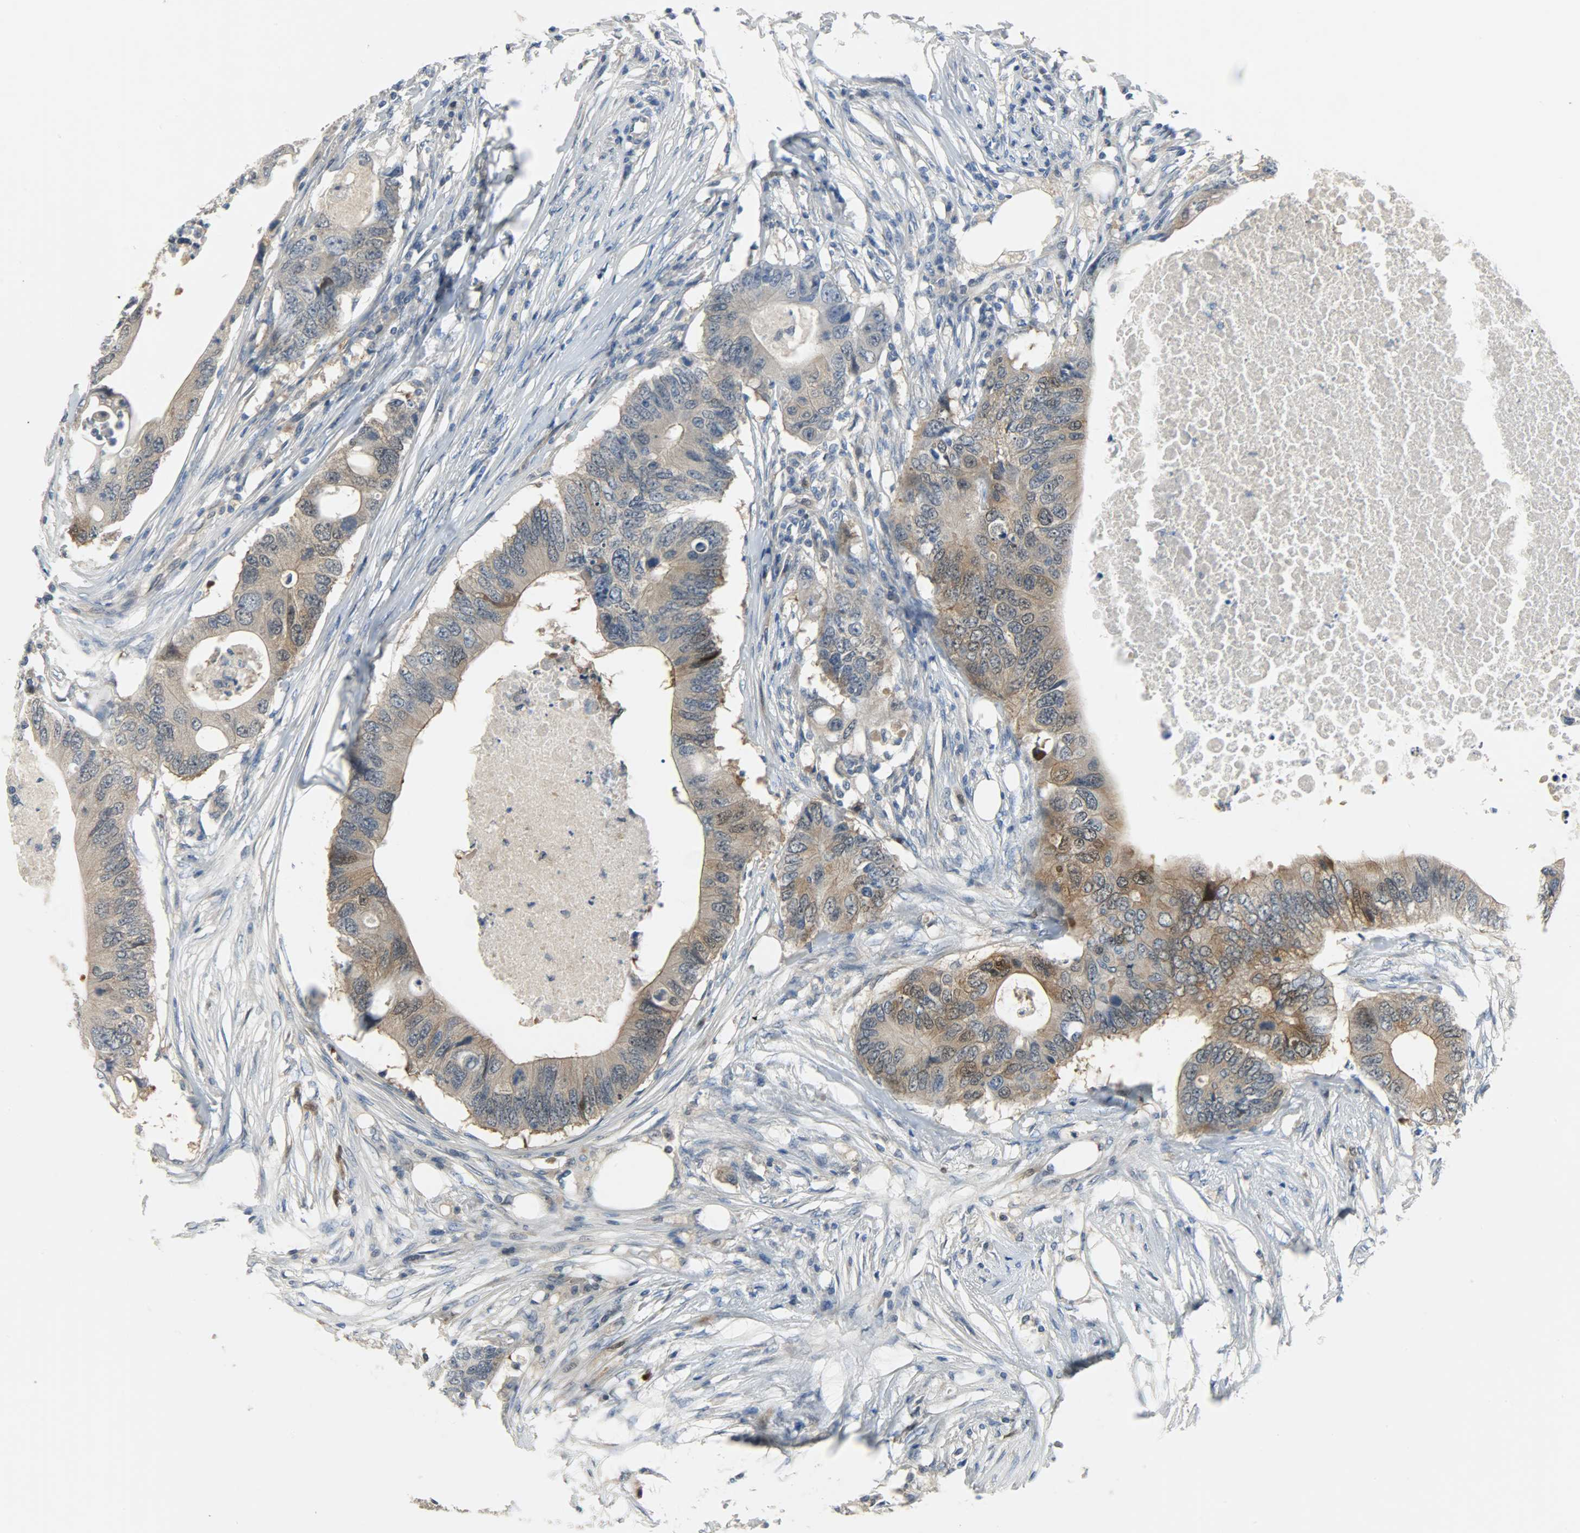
{"staining": {"intensity": "weak", "quantity": ">75%", "location": "cytoplasmic/membranous"}, "tissue": "colorectal cancer", "cell_type": "Tumor cells", "image_type": "cancer", "snomed": [{"axis": "morphology", "description": "Adenocarcinoma, NOS"}, {"axis": "topography", "description": "Colon"}], "caption": "This micrograph displays IHC staining of human colorectal adenocarcinoma, with low weak cytoplasmic/membranous expression in approximately >75% of tumor cells.", "gene": "EIF4EBP1", "patient": {"sex": "male", "age": 71}}